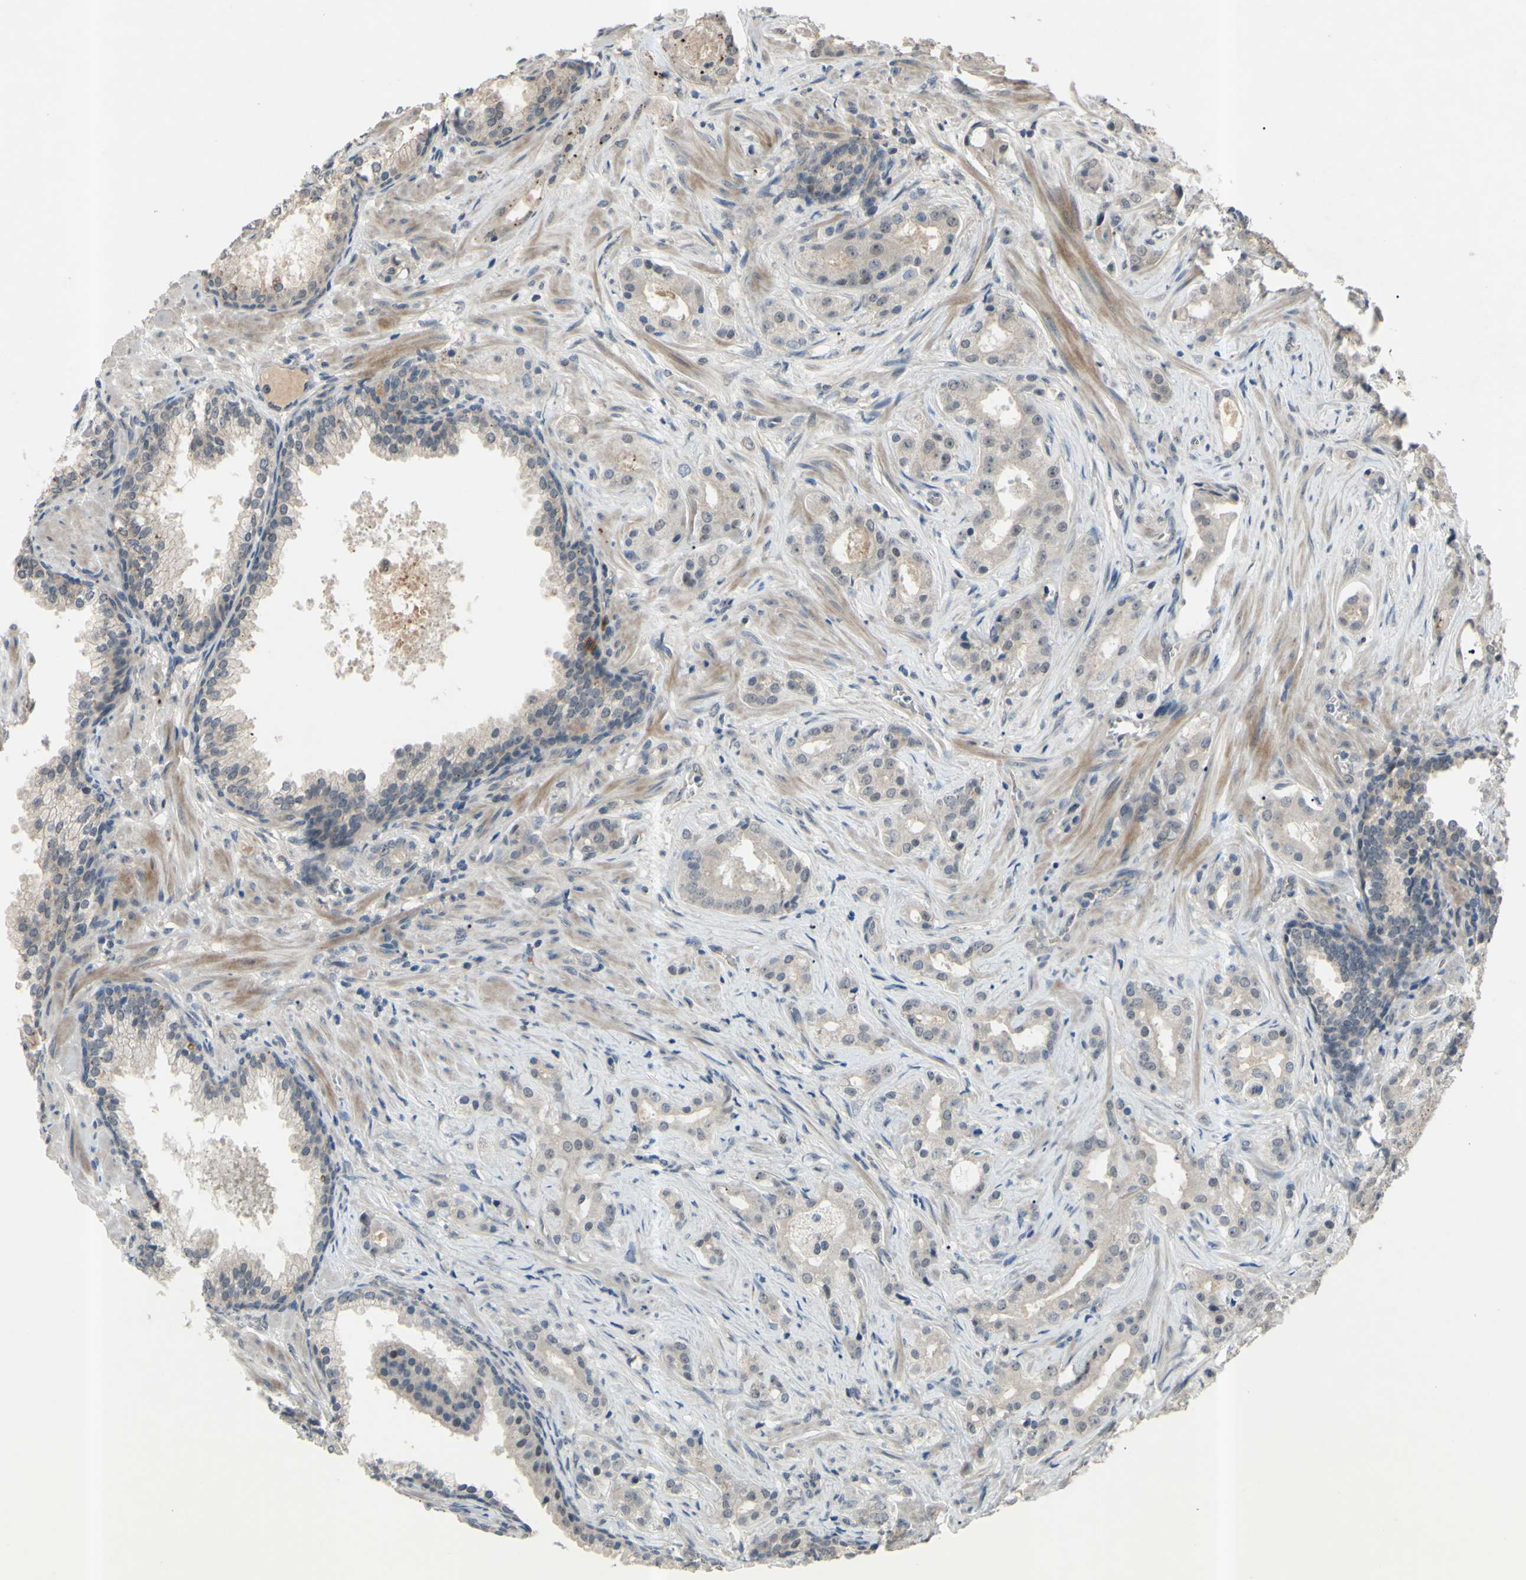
{"staining": {"intensity": "weak", "quantity": ">75%", "location": "cytoplasmic/membranous"}, "tissue": "prostate cancer", "cell_type": "Tumor cells", "image_type": "cancer", "snomed": [{"axis": "morphology", "description": "Adenocarcinoma, Low grade"}, {"axis": "topography", "description": "Prostate"}], "caption": "Immunohistochemistry micrograph of neoplastic tissue: human prostate cancer stained using IHC shows low levels of weak protein expression localized specifically in the cytoplasmic/membranous of tumor cells, appearing as a cytoplasmic/membranous brown color.", "gene": "ALK", "patient": {"sex": "male", "age": 59}}